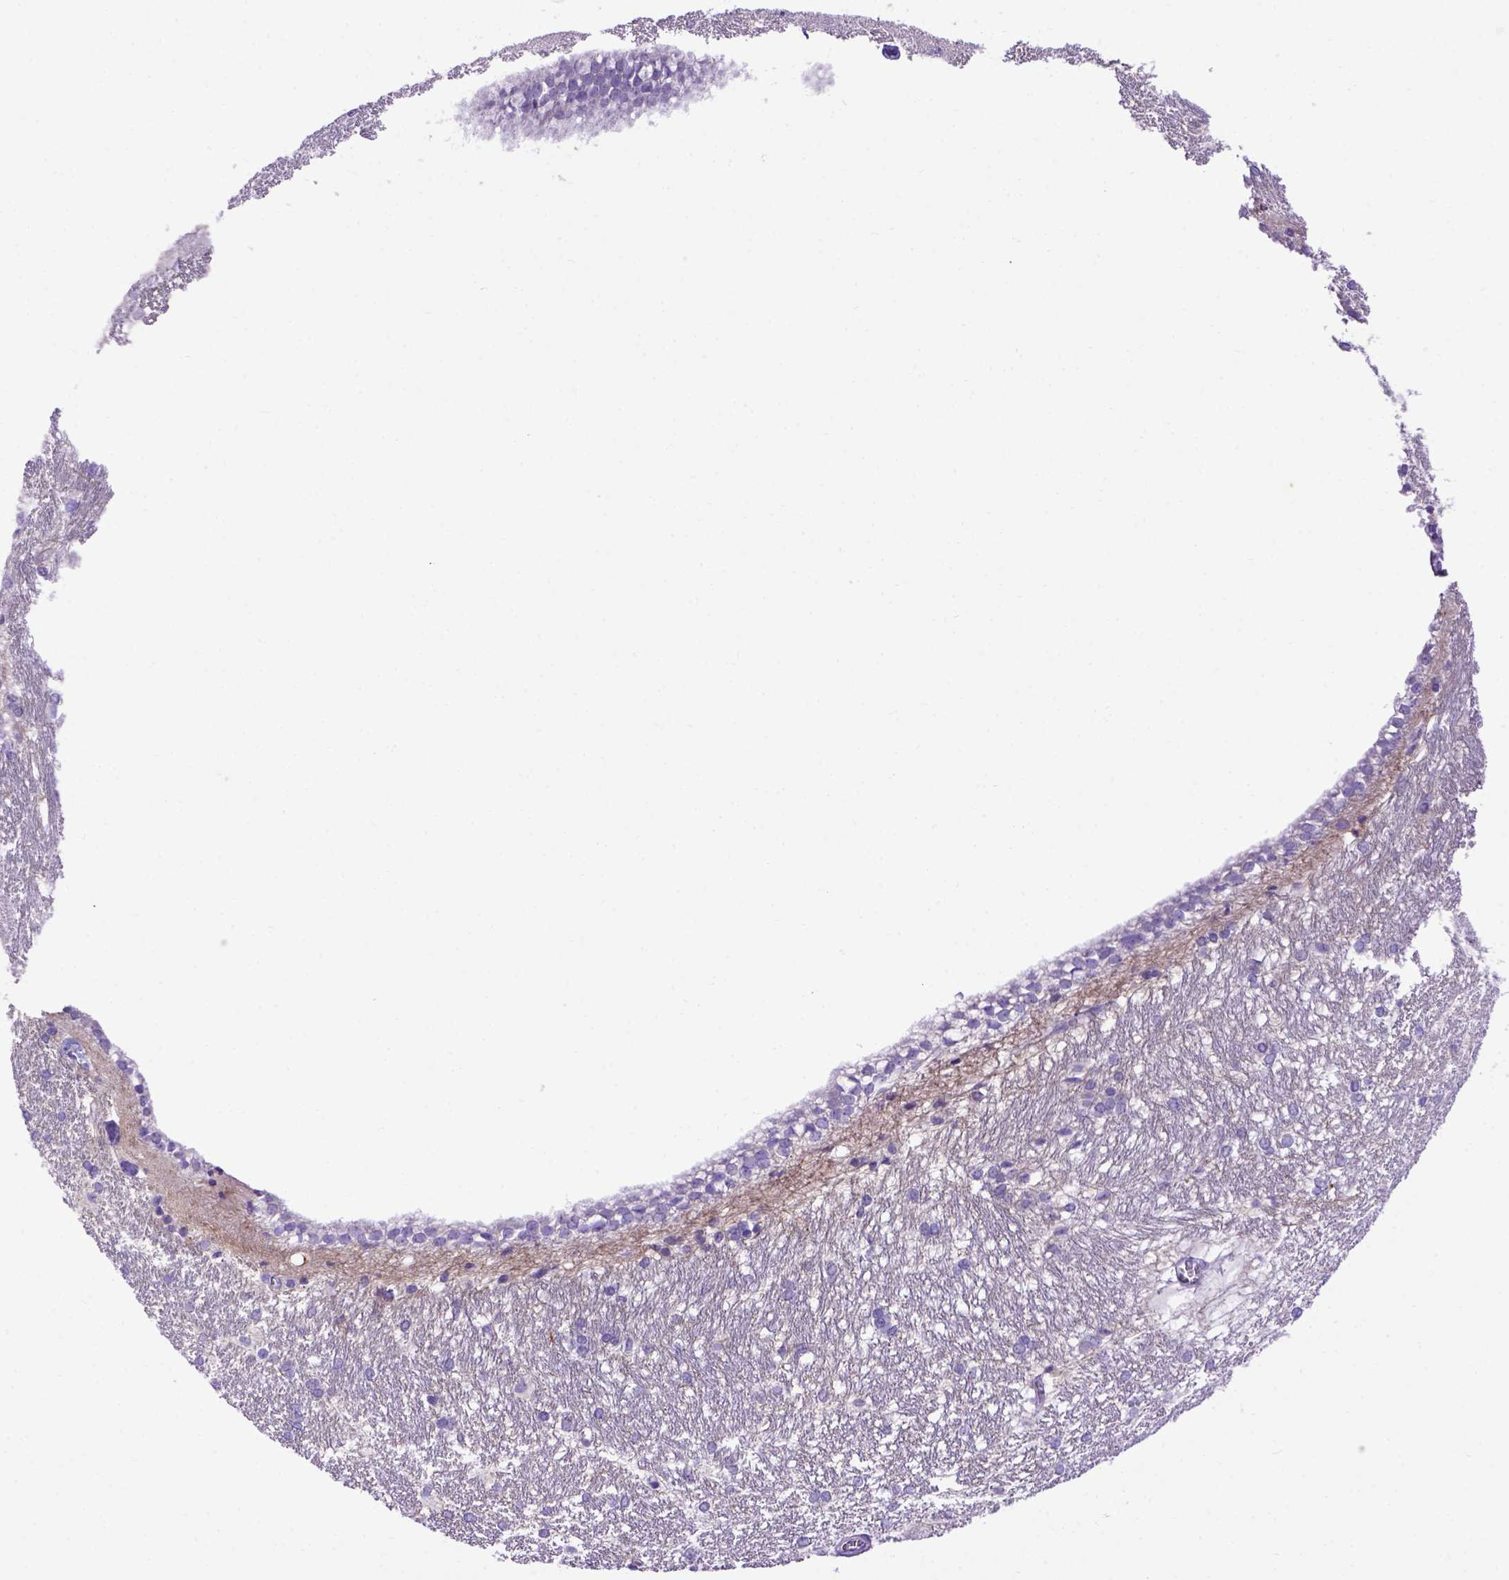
{"staining": {"intensity": "negative", "quantity": "none", "location": "none"}, "tissue": "hippocampus", "cell_type": "Glial cells", "image_type": "normal", "snomed": [{"axis": "morphology", "description": "Normal tissue, NOS"}, {"axis": "topography", "description": "Cerebral cortex"}, {"axis": "topography", "description": "Hippocampus"}], "caption": "Hippocampus stained for a protein using IHC displays no positivity glial cells.", "gene": "ADAM12", "patient": {"sex": "female", "age": 19}}